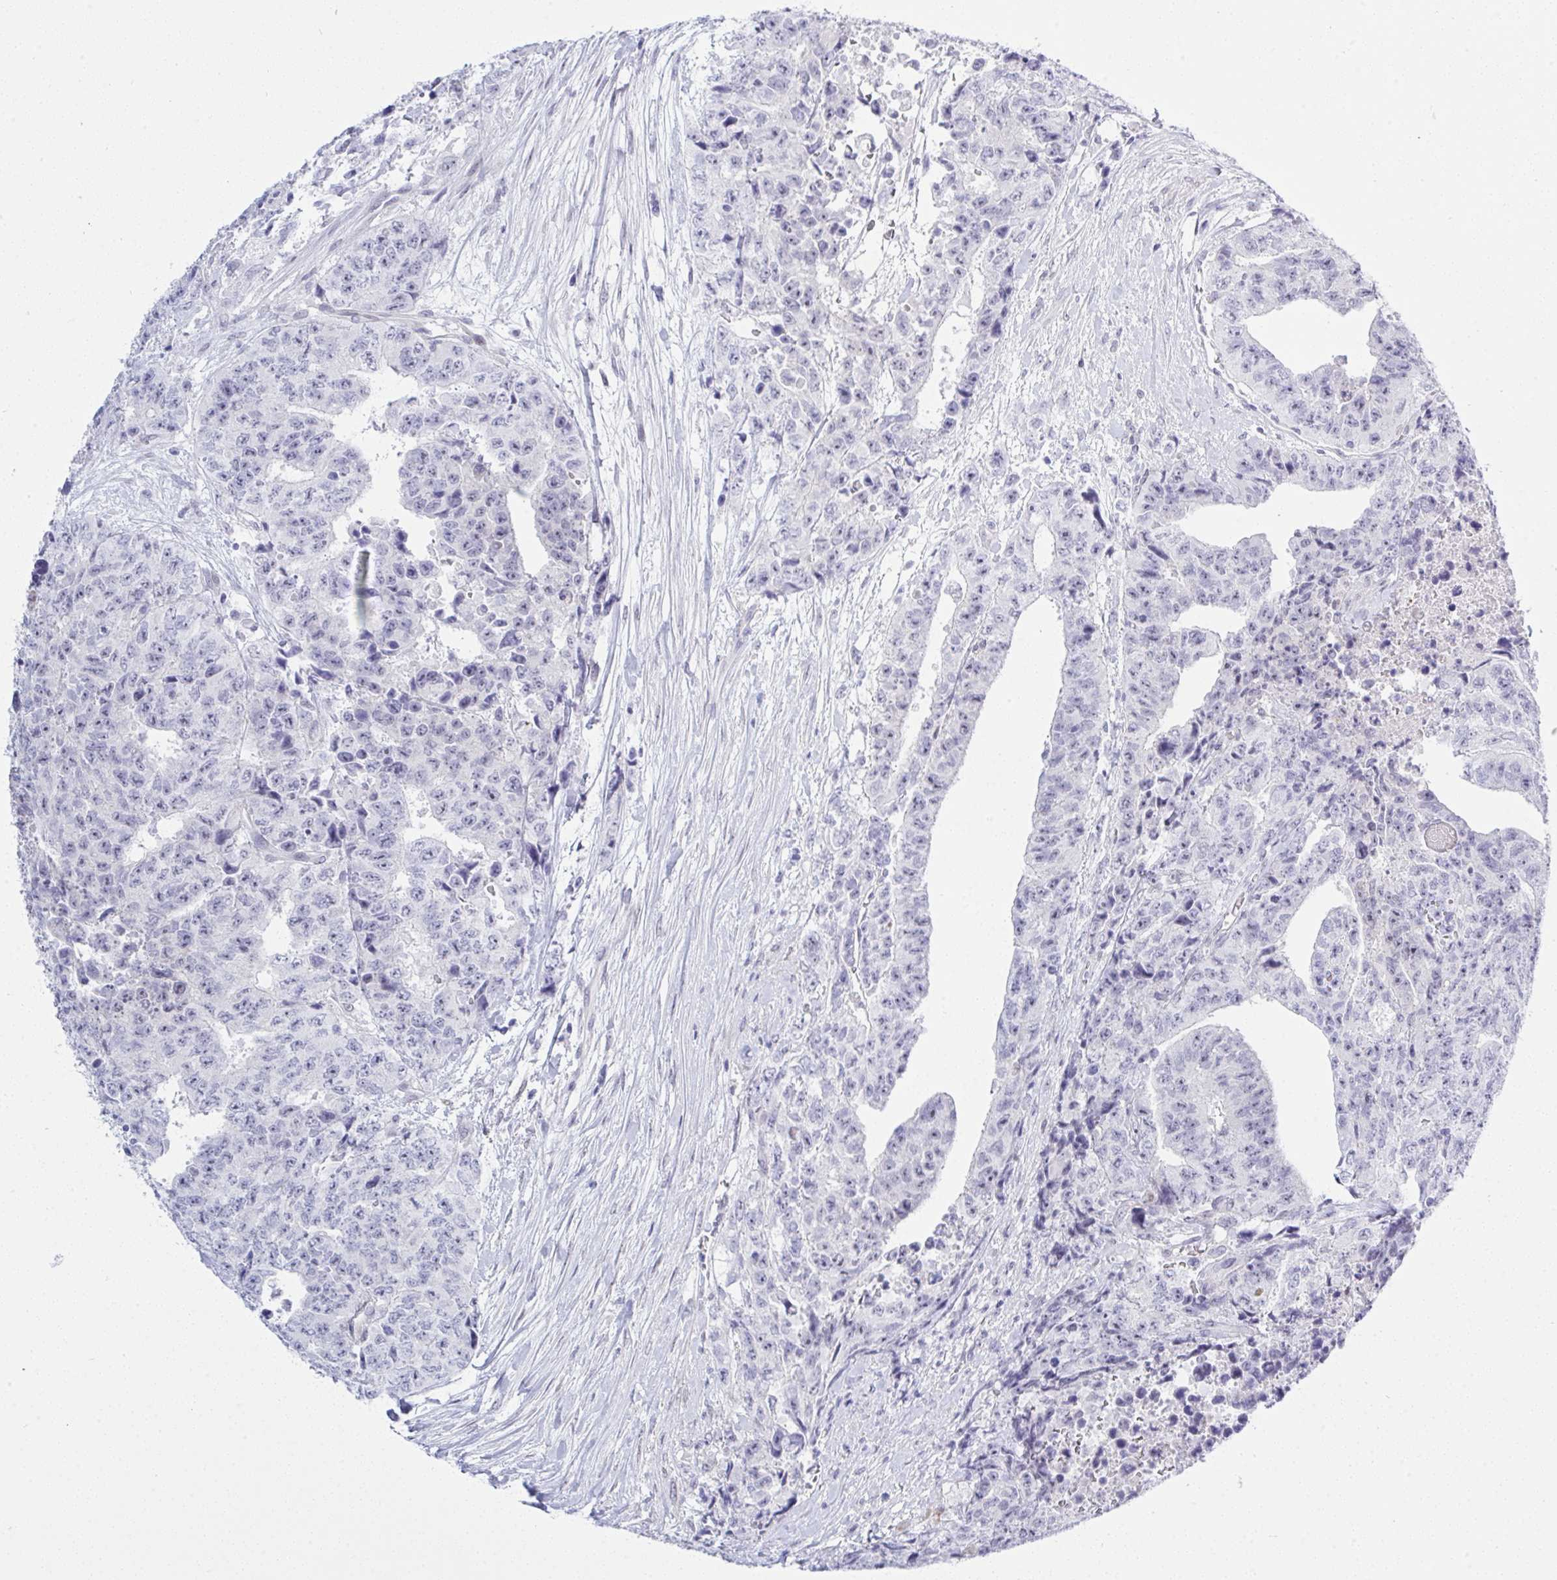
{"staining": {"intensity": "negative", "quantity": "none", "location": "none"}, "tissue": "testis cancer", "cell_type": "Tumor cells", "image_type": "cancer", "snomed": [{"axis": "morphology", "description": "Carcinoma, Embryonal, NOS"}, {"axis": "topography", "description": "Testis"}], "caption": "Immunohistochemistry (IHC) of human embryonal carcinoma (testis) displays no positivity in tumor cells. (Stains: DAB (3,3'-diaminobenzidine) IHC with hematoxylin counter stain, Microscopy: brightfield microscopy at high magnification).", "gene": "MFSD4A", "patient": {"sex": "male", "age": 24}}